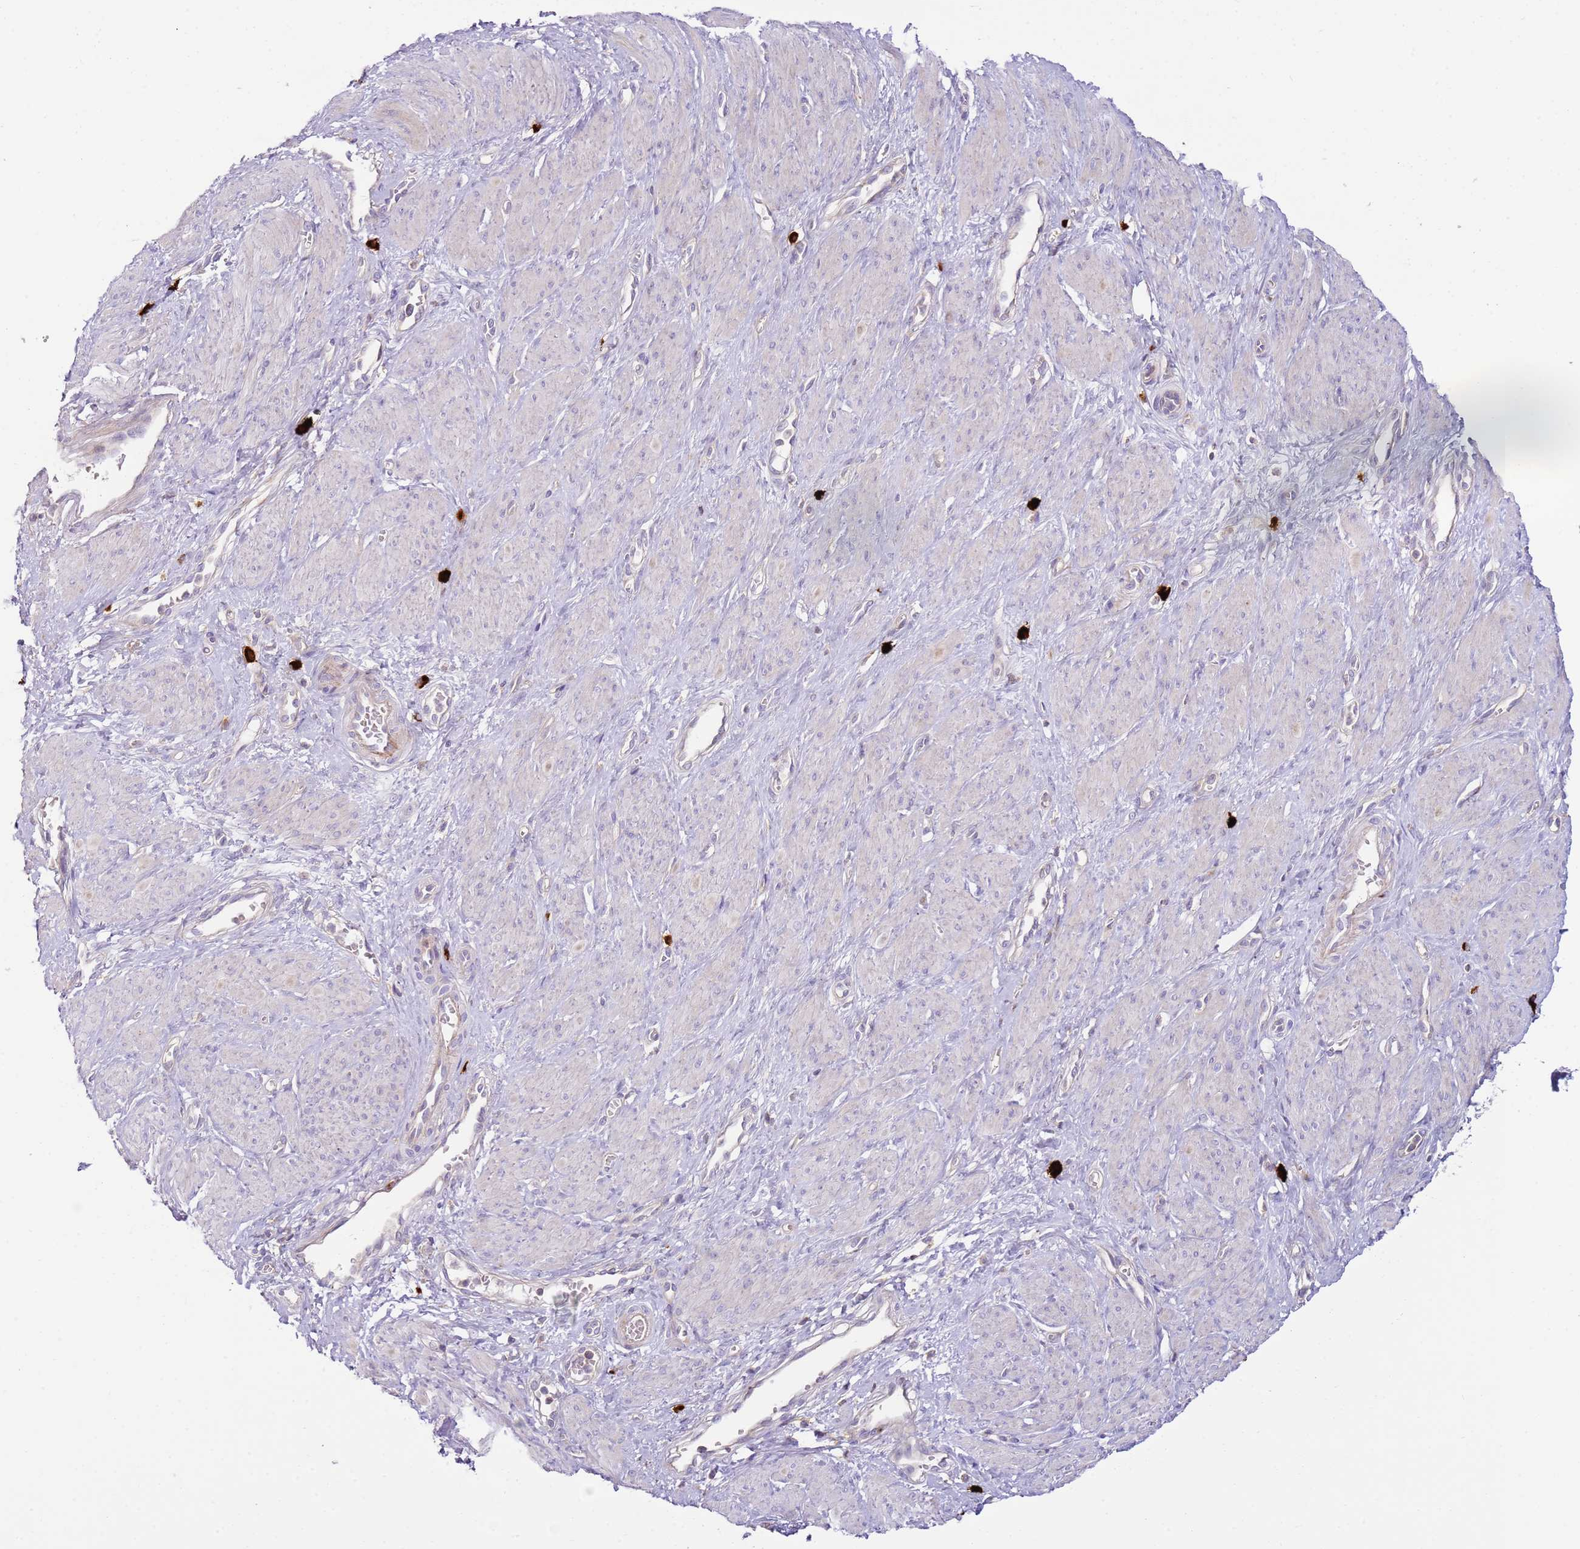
{"staining": {"intensity": "weak", "quantity": "<25%", "location": "cytoplasmic/membranous"}, "tissue": "smooth muscle", "cell_type": "Smooth muscle cells", "image_type": "normal", "snomed": [{"axis": "morphology", "description": "Normal tissue, NOS"}, {"axis": "topography", "description": "Smooth muscle"}, {"axis": "topography", "description": "Uterus"}], "caption": "Smooth muscle cells are negative for protein expression in benign human smooth muscle.", "gene": "FPR1", "patient": {"sex": "female", "age": 39}}